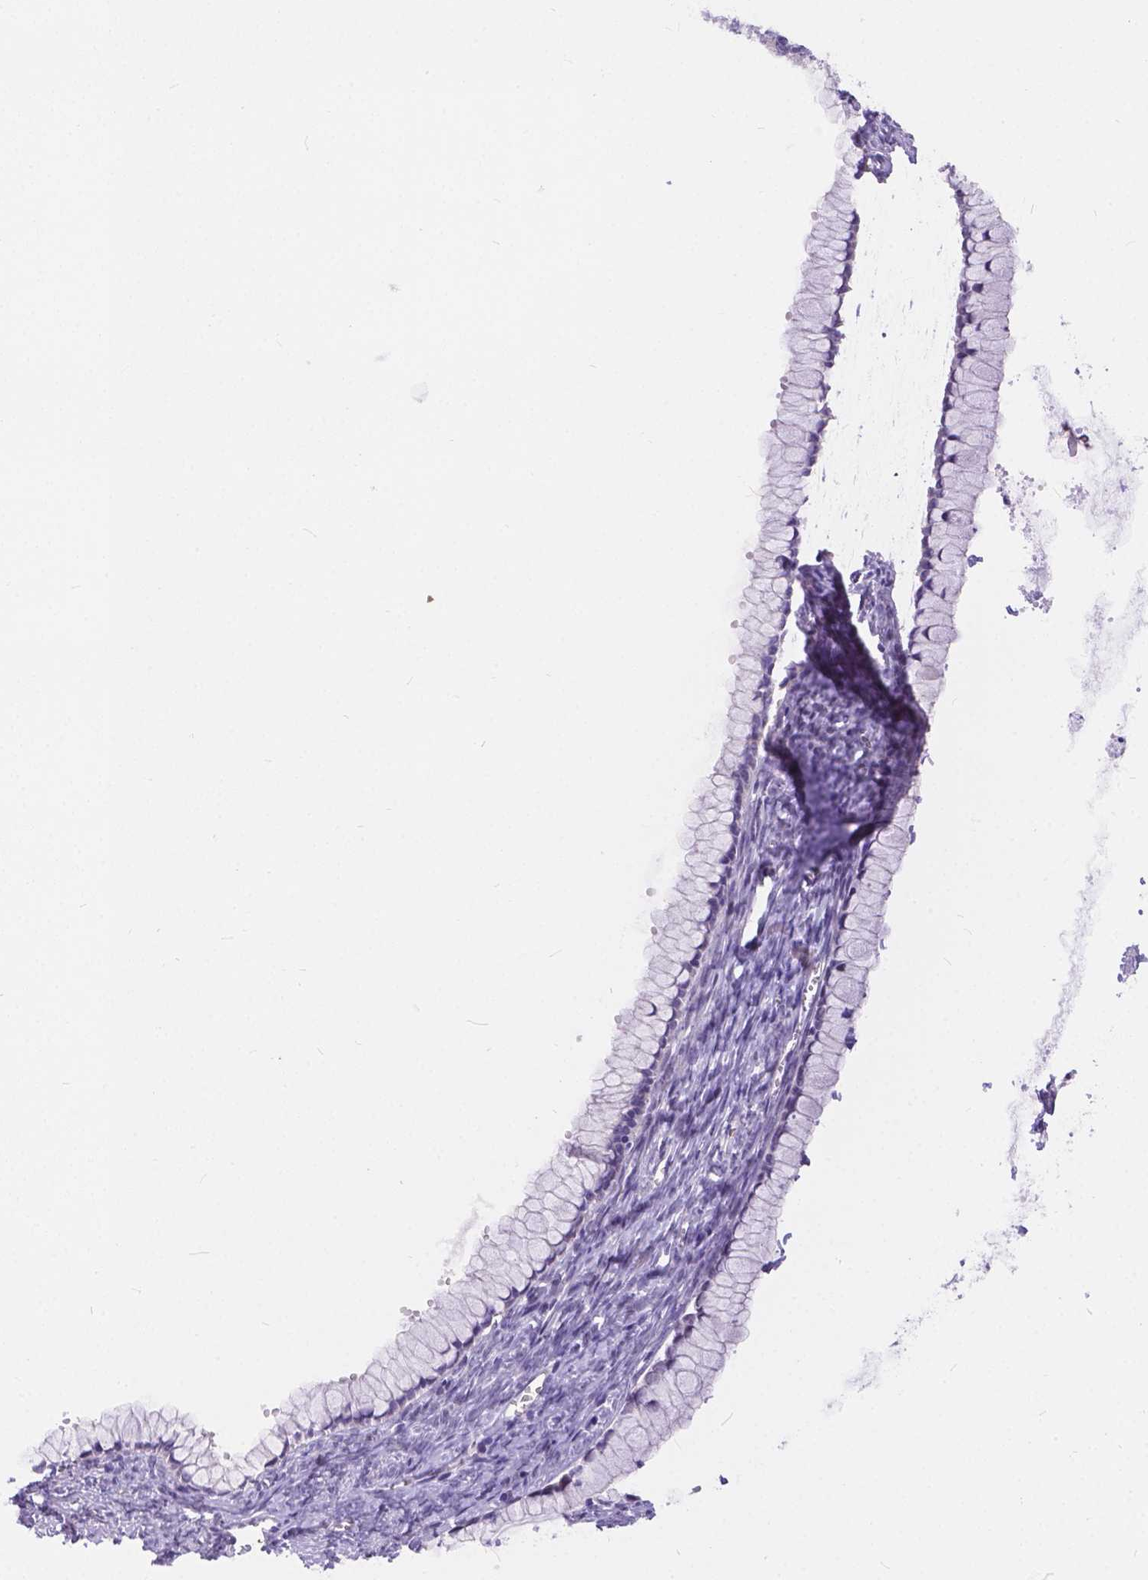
{"staining": {"intensity": "negative", "quantity": "none", "location": "none"}, "tissue": "ovarian cancer", "cell_type": "Tumor cells", "image_type": "cancer", "snomed": [{"axis": "morphology", "description": "Cystadenocarcinoma, mucinous, NOS"}, {"axis": "topography", "description": "Ovary"}], "caption": "A histopathology image of mucinous cystadenocarcinoma (ovarian) stained for a protein reveals no brown staining in tumor cells.", "gene": "DLEC1", "patient": {"sex": "female", "age": 41}}